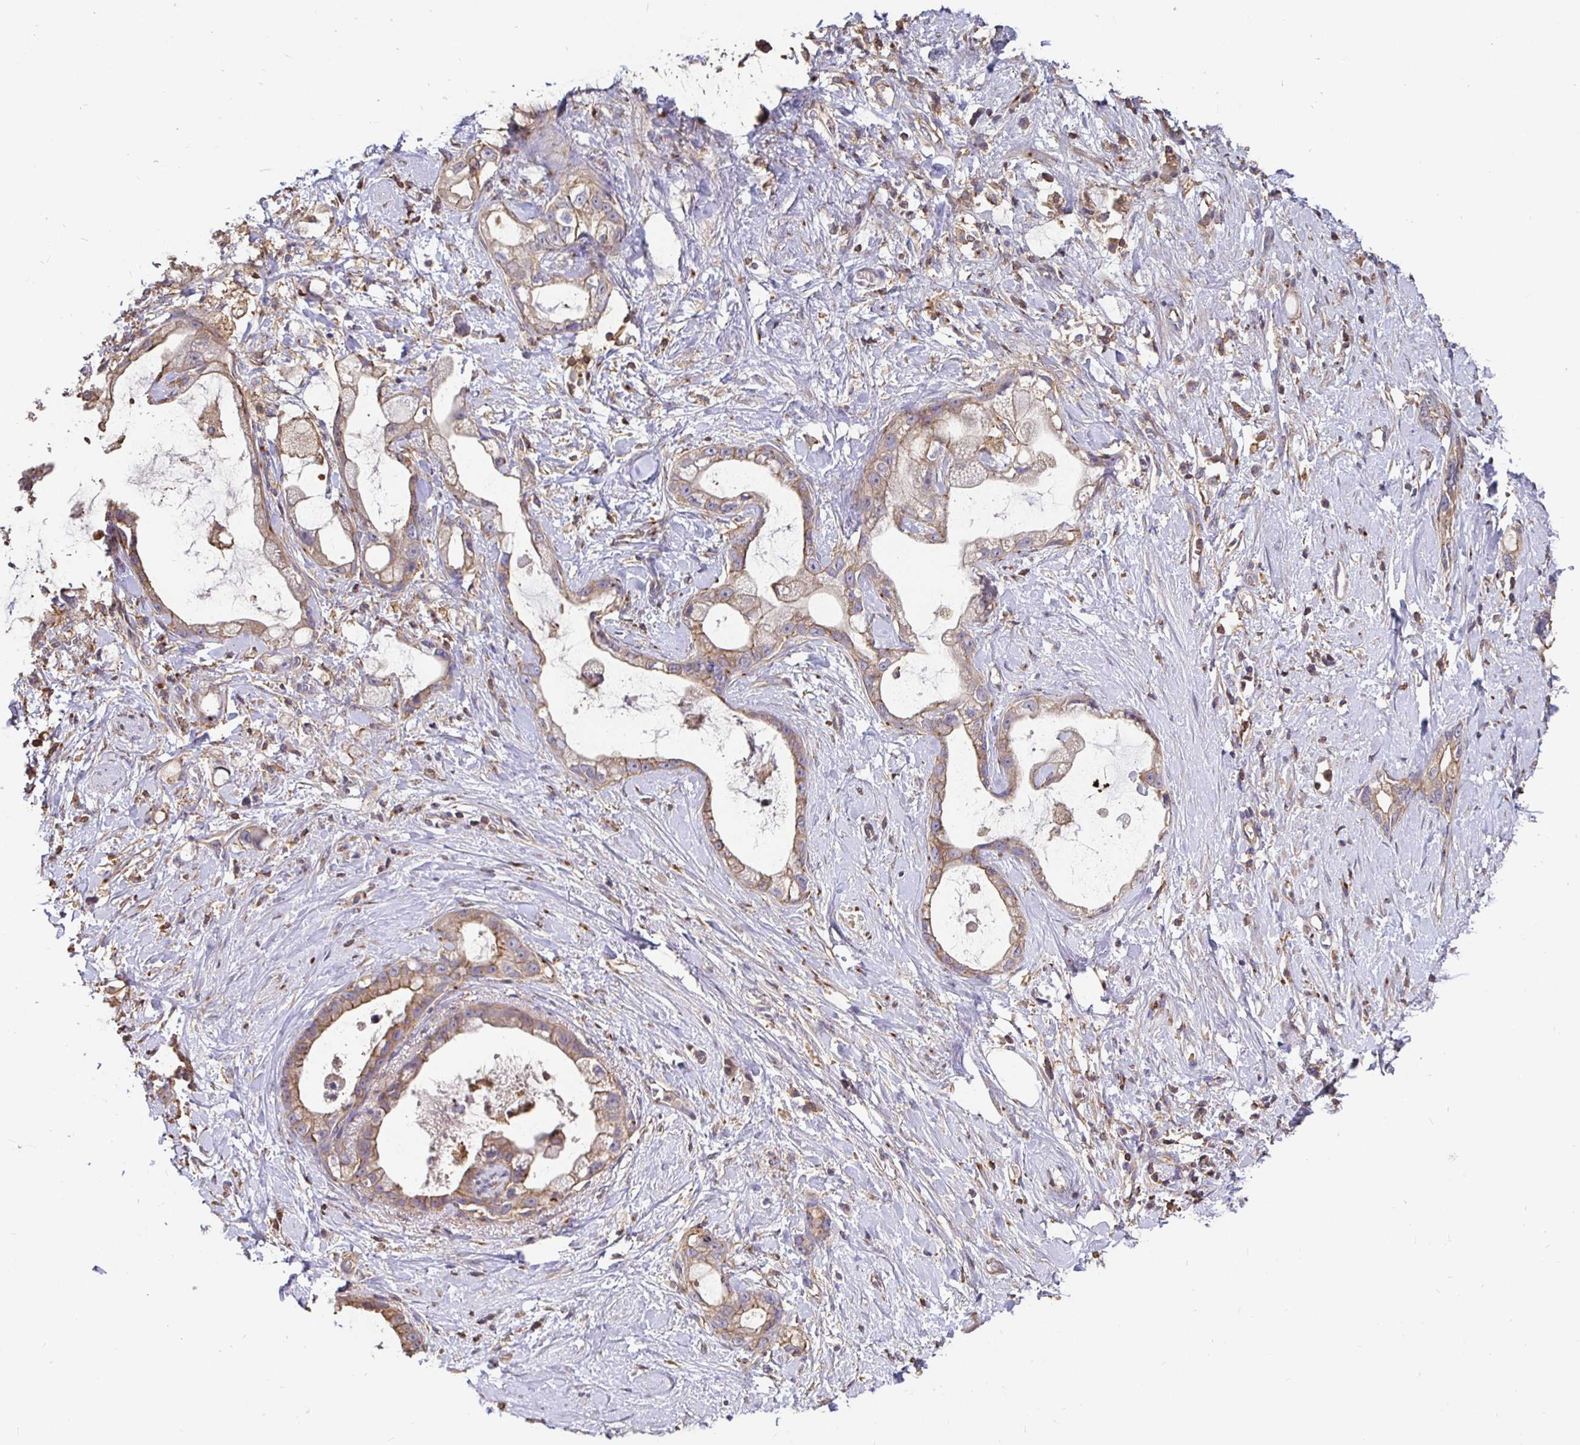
{"staining": {"intensity": "moderate", "quantity": ">75%", "location": "cytoplasmic/membranous"}, "tissue": "stomach cancer", "cell_type": "Tumor cells", "image_type": "cancer", "snomed": [{"axis": "morphology", "description": "Adenocarcinoma, NOS"}, {"axis": "topography", "description": "Stomach"}], "caption": "Immunohistochemistry (IHC) micrograph of neoplastic tissue: human stomach cancer stained using immunohistochemistry (IHC) displays medium levels of moderate protein expression localized specifically in the cytoplasmic/membranous of tumor cells, appearing as a cytoplasmic/membranous brown color.", "gene": "C1QTNF7", "patient": {"sex": "male", "age": 55}}